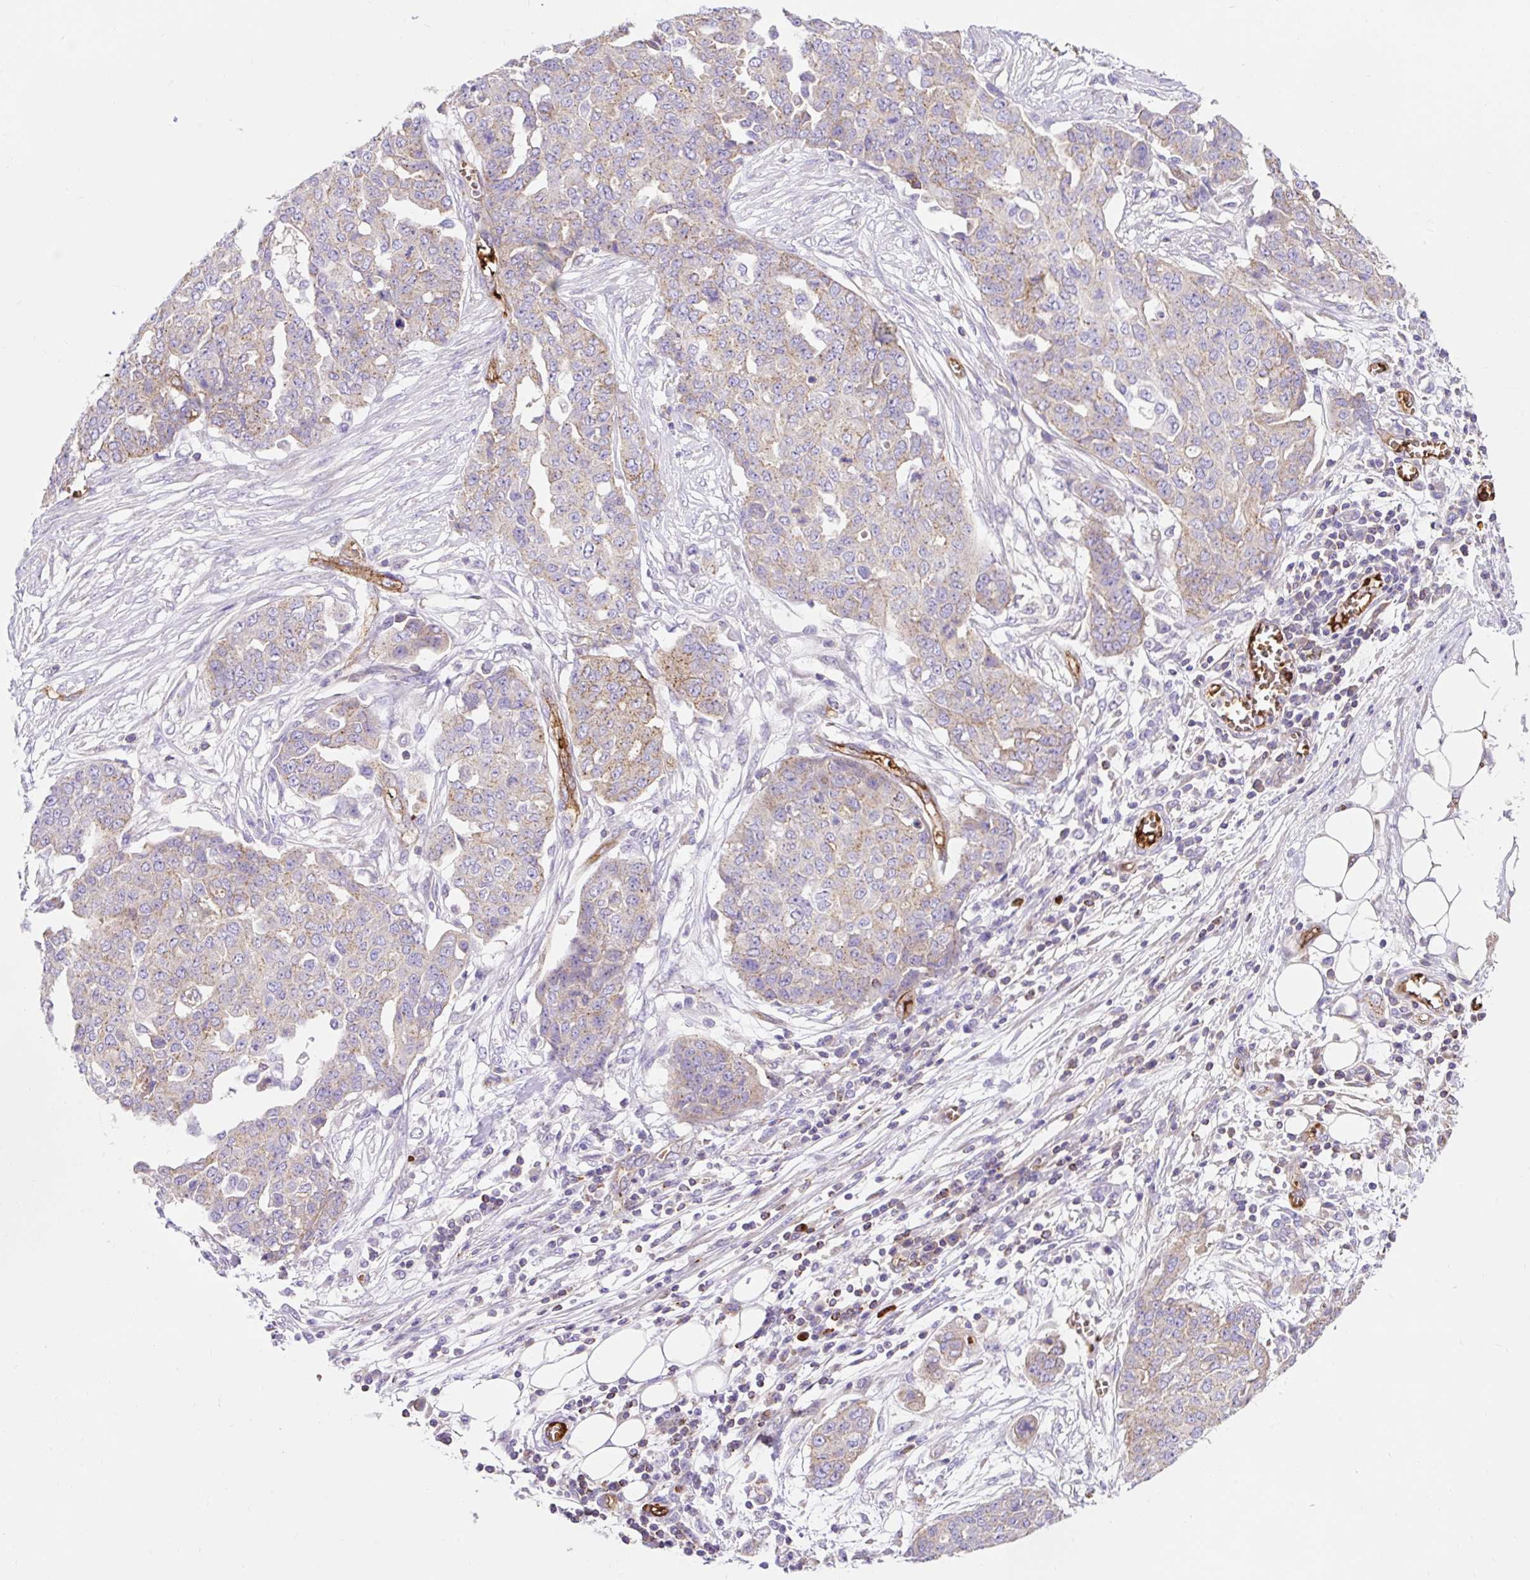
{"staining": {"intensity": "weak", "quantity": "25%-75%", "location": "cytoplasmic/membranous"}, "tissue": "ovarian cancer", "cell_type": "Tumor cells", "image_type": "cancer", "snomed": [{"axis": "morphology", "description": "Cystadenocarcinoma, serous, NOS"}, {"axis": "topography", "description": "Soft tissue"}, {"axis": "topography", "description": "Ovary"}], "caption": "The micrograph reveals a brown stain indicating the presence of a protein in the cytoplasmic/membranous of tumor cells in ovarian serous cystadenocarcinoma. The protein of interest is stained brown, and the nuclei are stained in blue (DAB (3,3'-diaminobenzidine) IHC with brightfield microscopy, high magnification).", "gene": "HIP1R", "patient": {"sex": "female", "age": 57}}